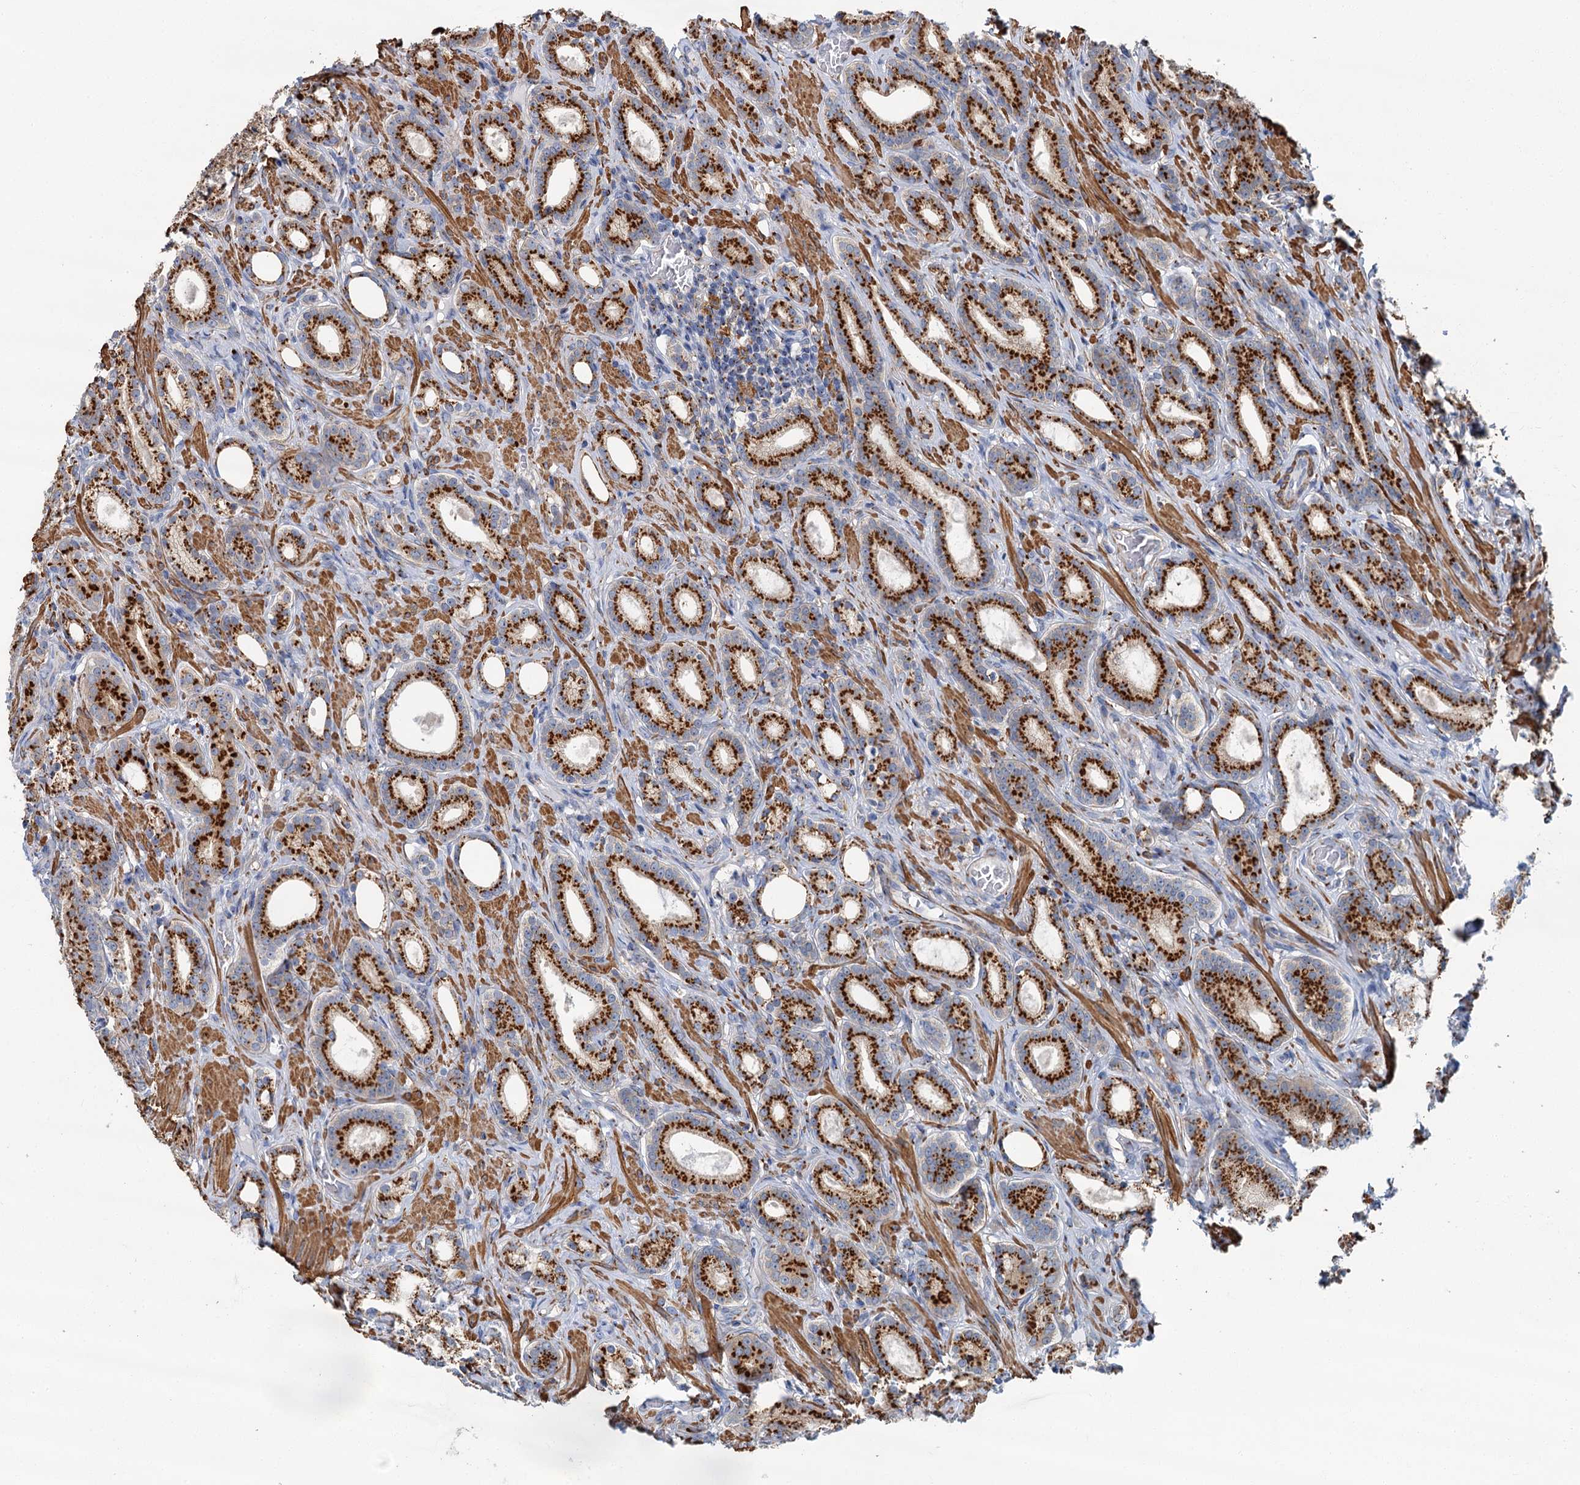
{"staining": {"intensity": "strong", "quantity": ">75%", "location": "cytoplasmic/membranous"}, "tissue": "prostate cancer", "cell_type": "Tumor cells", "image_type": "cancer", "snomed": [{"axis": "morphology", "description": "Adenocarcinoma, Low grade"}, {"axis": "topography", "description": "Prostate"}], "caption": "Prostate cancer (low-grade adenocarcinoma) stained with a brown dye reveals strong cytoplasmic/membranous positive positivity in approximately >75% of tumor cells.", "gene": "BET1L", "patient": {"sex": "male", "age": 71}}